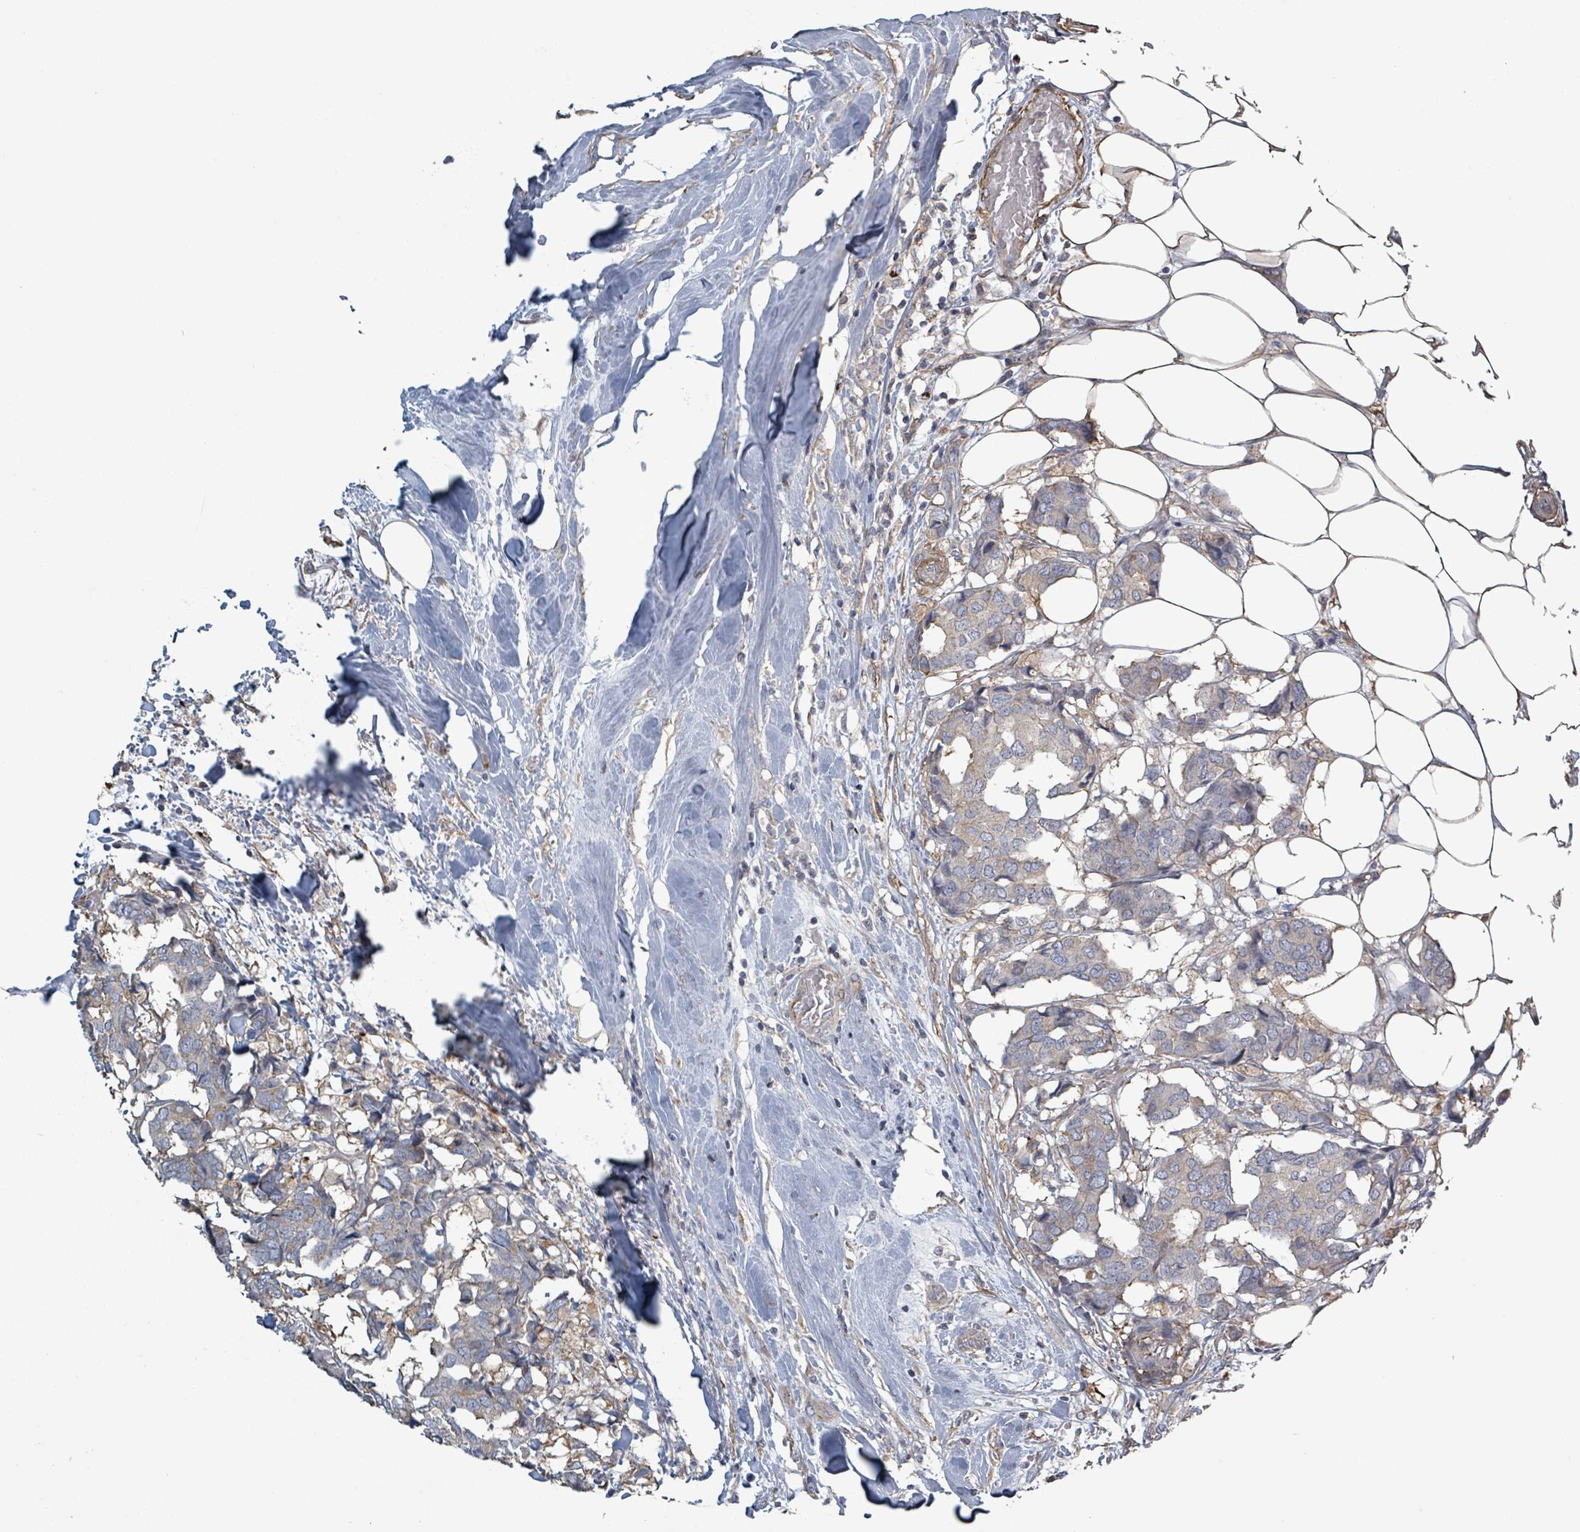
{"staining": {"intensity": "negative", "quantity": "none", "location": "none"}, "tissue": "breast cancer", "cell_type": "Tumor cells", "image_type": "cancer", "snomed": [{"axis": "morphology", "description": "Duct carcinoma"}, {"axis": "topography", "description": "Breast"}], "caption": "Immunohistochemistry (IHC) photomicrograph of neoplastic tissue: intraductal carcinoma (breast) stained with DAB (3,3'-diaminobenzidine) shows no significant protein positivity in tumor cells. Brightfield microscopy of immunohistochemistry stained with DAB (brown) and hematoxylin (blue), captured at high magnification.", "gene": "ADCK1", "patient": {"sex": "female", "age": 75}}